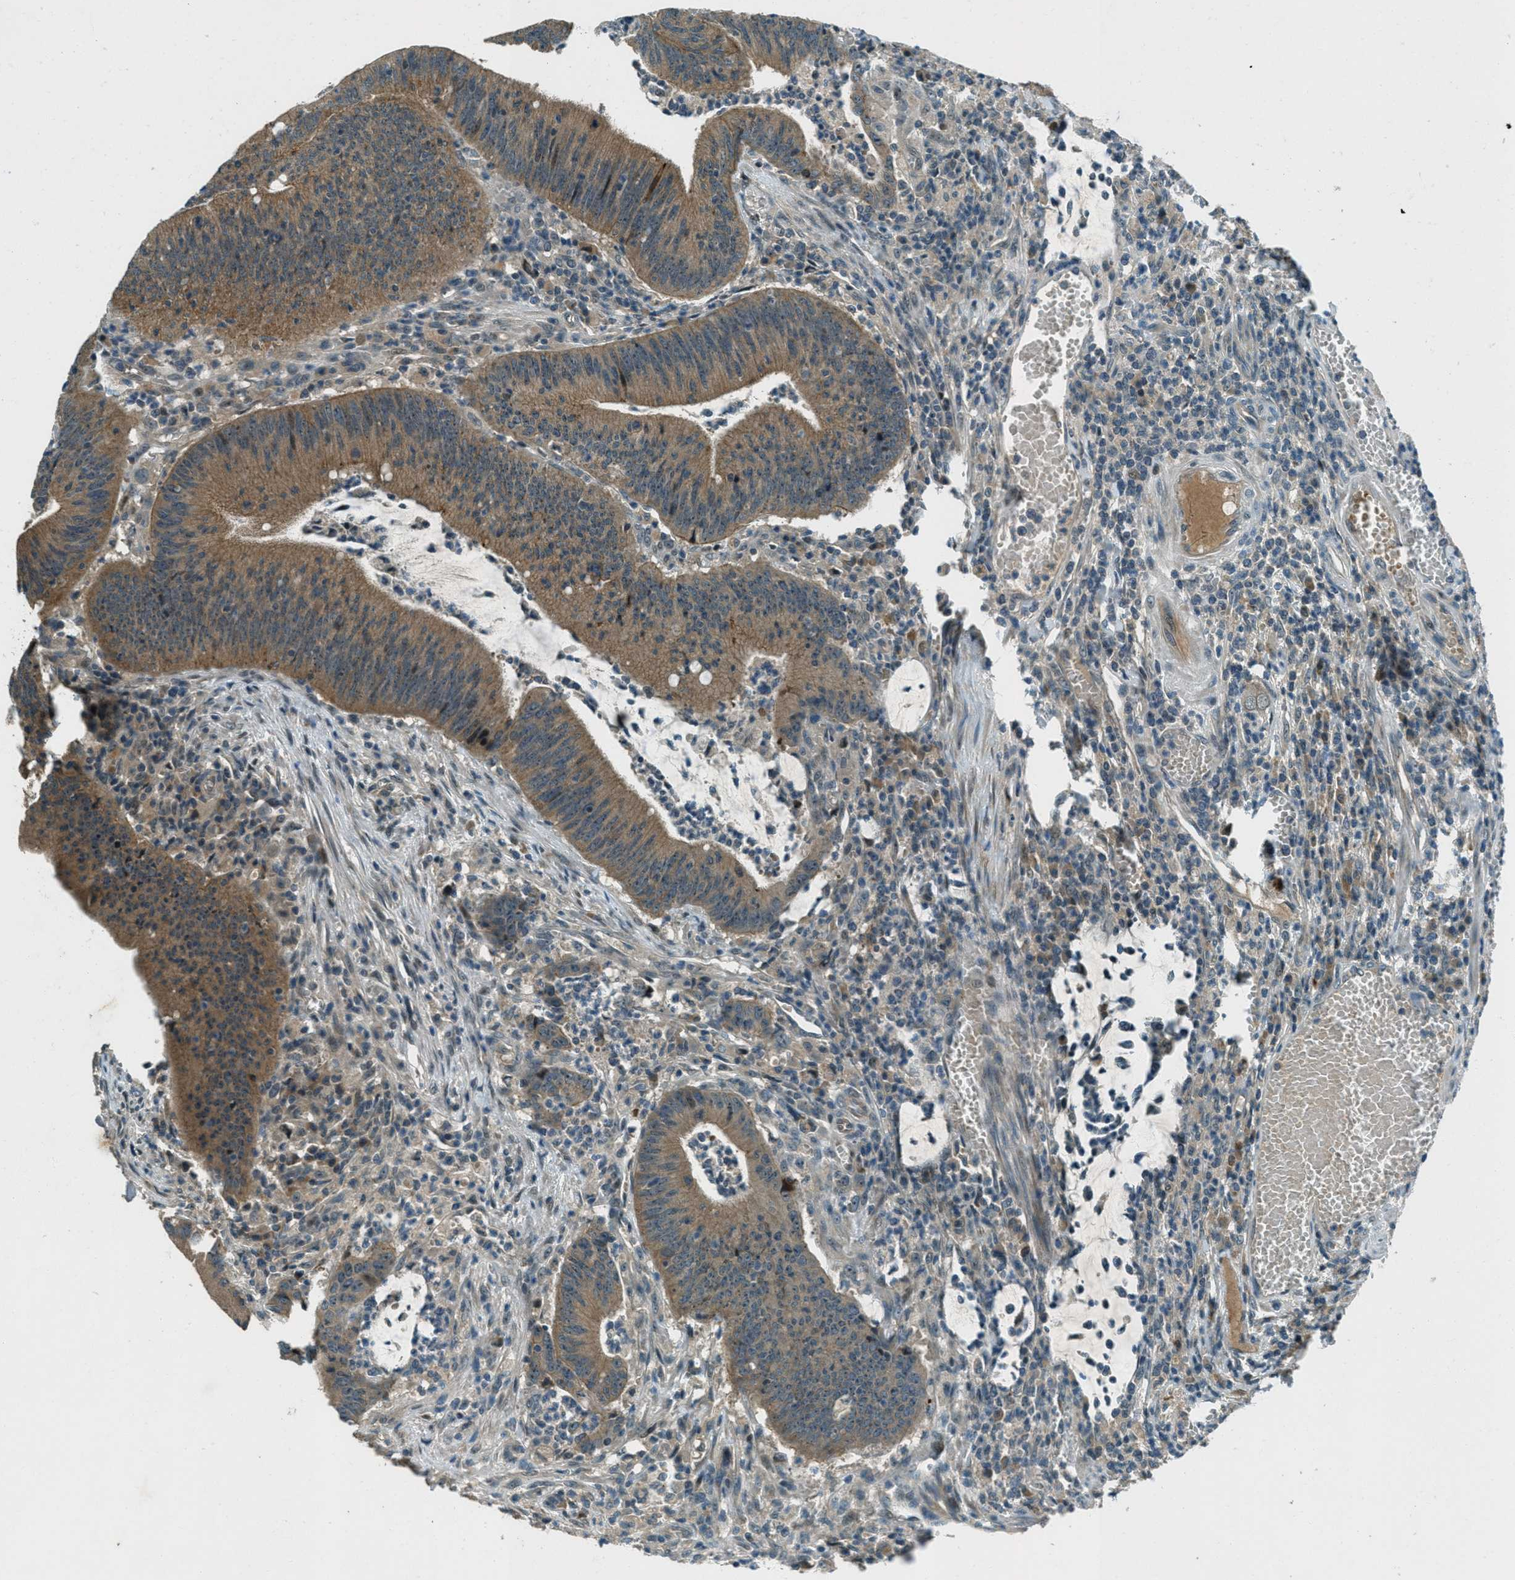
{"staining": {"intensity": "moderate", "quantity": ">75%", "location": "cytoplasmic/membranous"}, "tissue": "colorectal cancer", "cell_type": "Tumor cells", "image_type": "cancer", "snomed": [{"axis": "morphology", "description": "Normal tissue, NOS"}, {"axis": "morphology", "description": "Adenocarcinoma, NOS"}, {"axis": "topography", "description": "Rectum"}], "caption": "Immunohistochemistry histopathology image of colorectal adenocarcinoma stained for a protein (brown), which exhibits medium levels of moderate cytoplasmic/membranous staining in about >75% of tumor cells.", "gene": "STK11", "patient": {"sex": "female", "age": 66}}